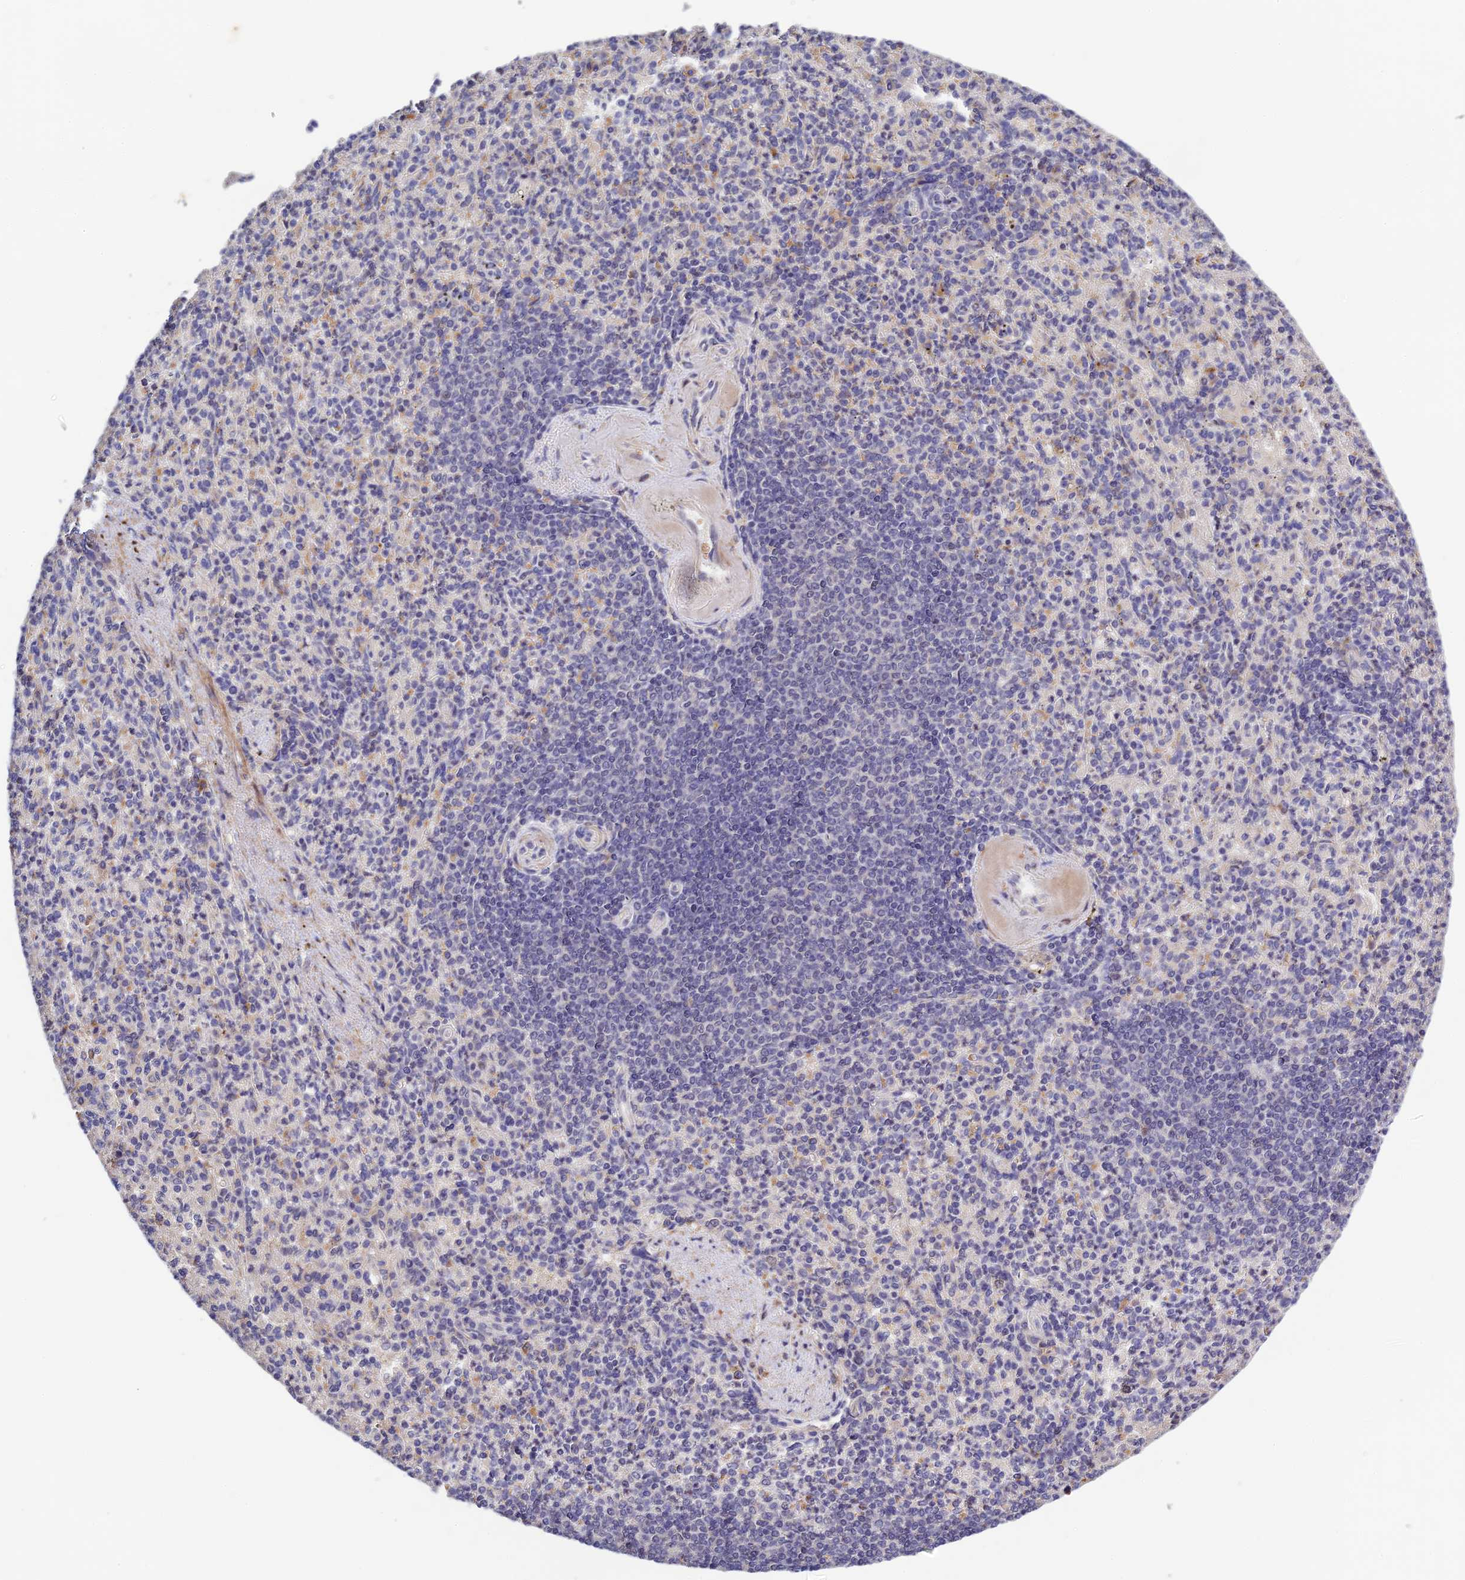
{"staining": {"intensity": "negative", "quantity": "none", "location": "none"}, "tissue": "spleen", "cell_type": "Cells in red pulp", "image_type": "normal", "snomed": [{"axis": "morphology", "description": "Normal tissue, NOS"}, {"axis": "topography", "description": "Spleen"}], "caption": "IHC of normal human spleen shows no positivity in cells in red pulp.", "gene": "CWH43", "patient": {"sex": "female", "age": 74}}